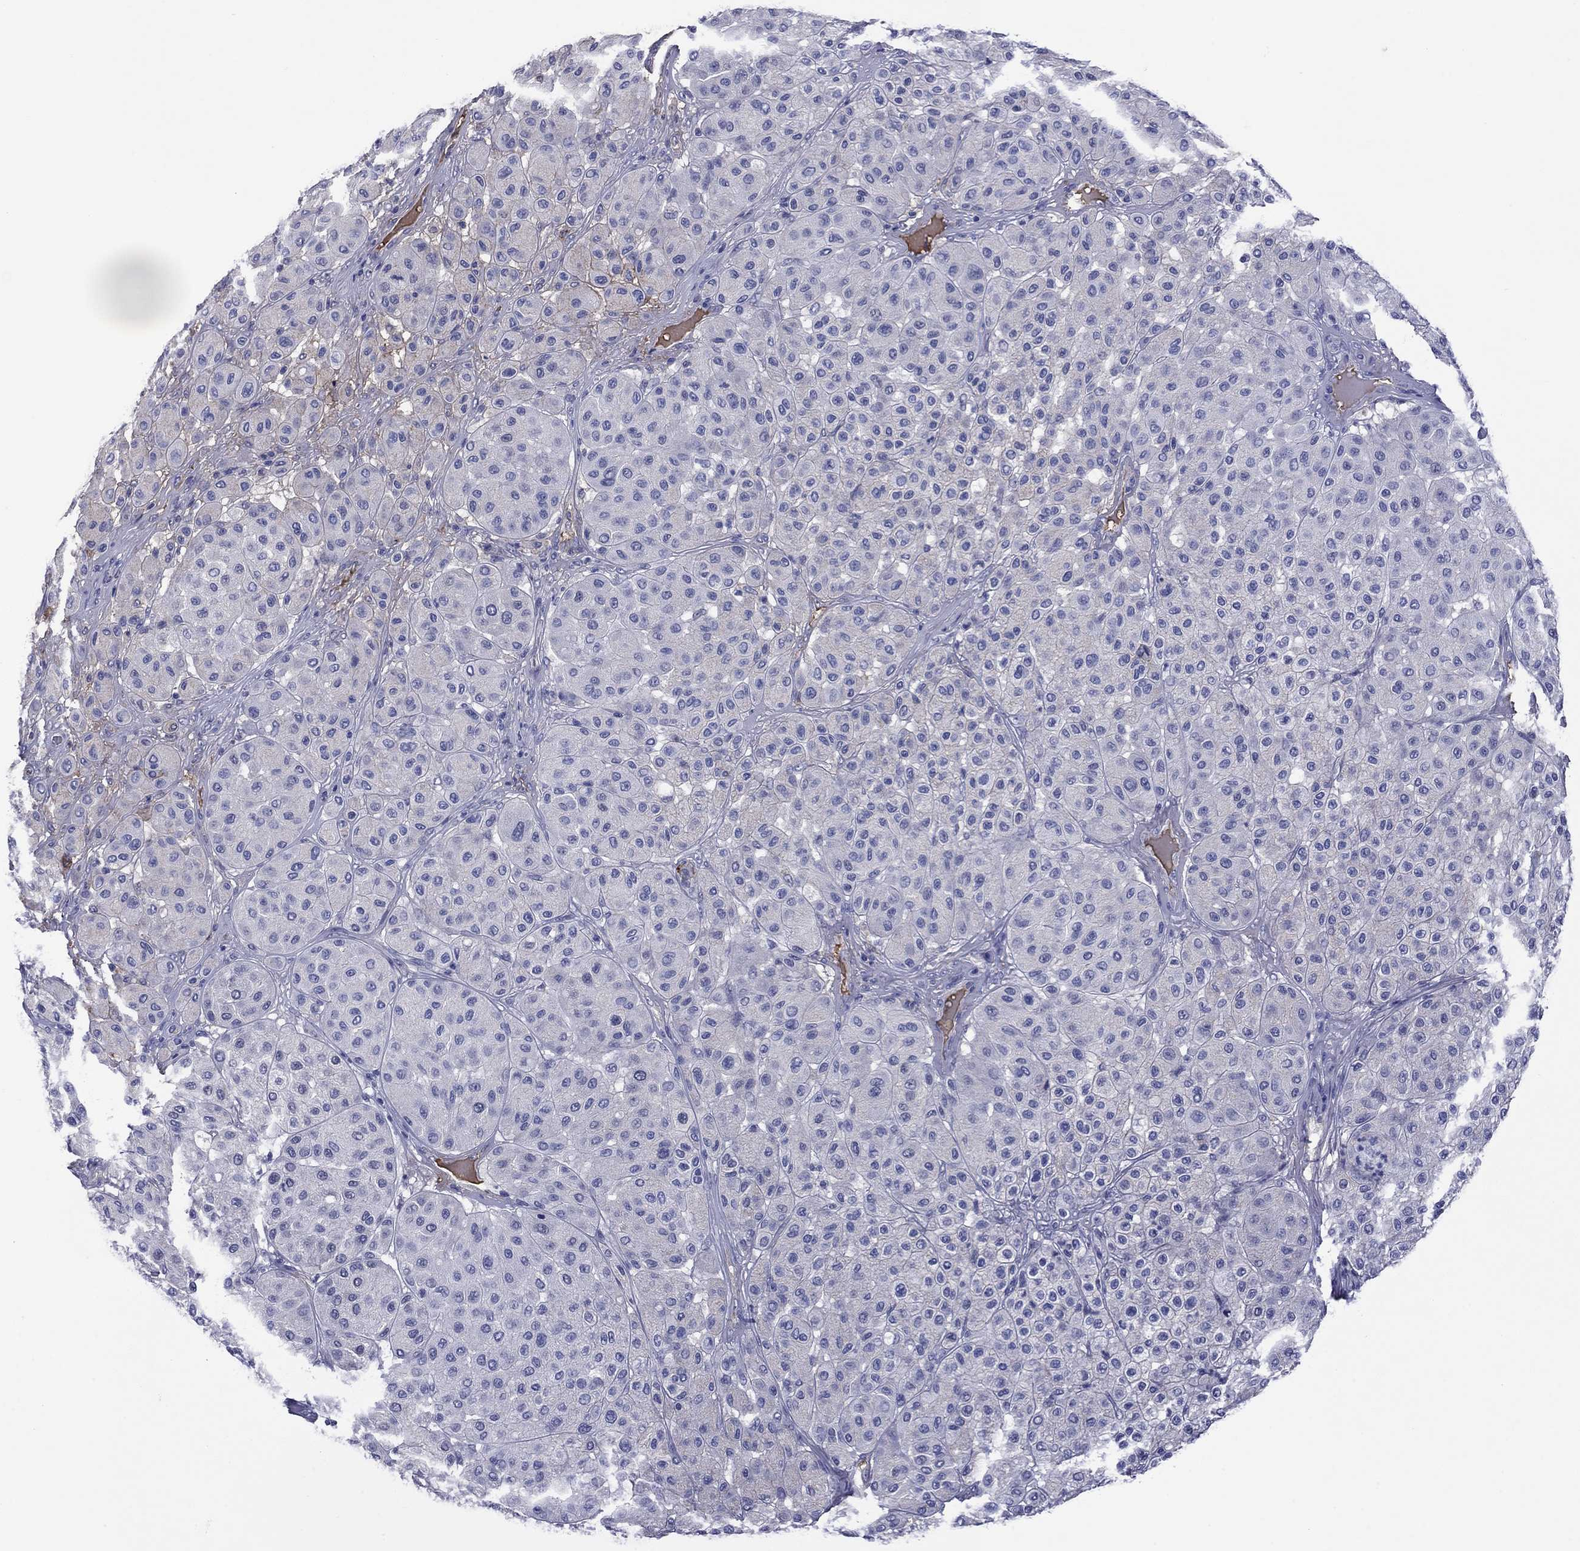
{"staining": {"intensity": "negative", "quantity": "none", "location": "none"}, "tissue": "melanoma", "cell_type": "Tumor cells", "image_type": "cancer", "snomed": [{"axis": "morphology", "description": "Malignant melanoma, Metastatic site"}, {"axis": "topography", "description": "Smooth muscle"}], "caption": "This is a micrograph of immunohistochemistry staining of malignant melanoma (metastatic site), which shows no expression in tumor cells.", "gene": "APOA2", "patient": {"sex": "male", "age": 41}}